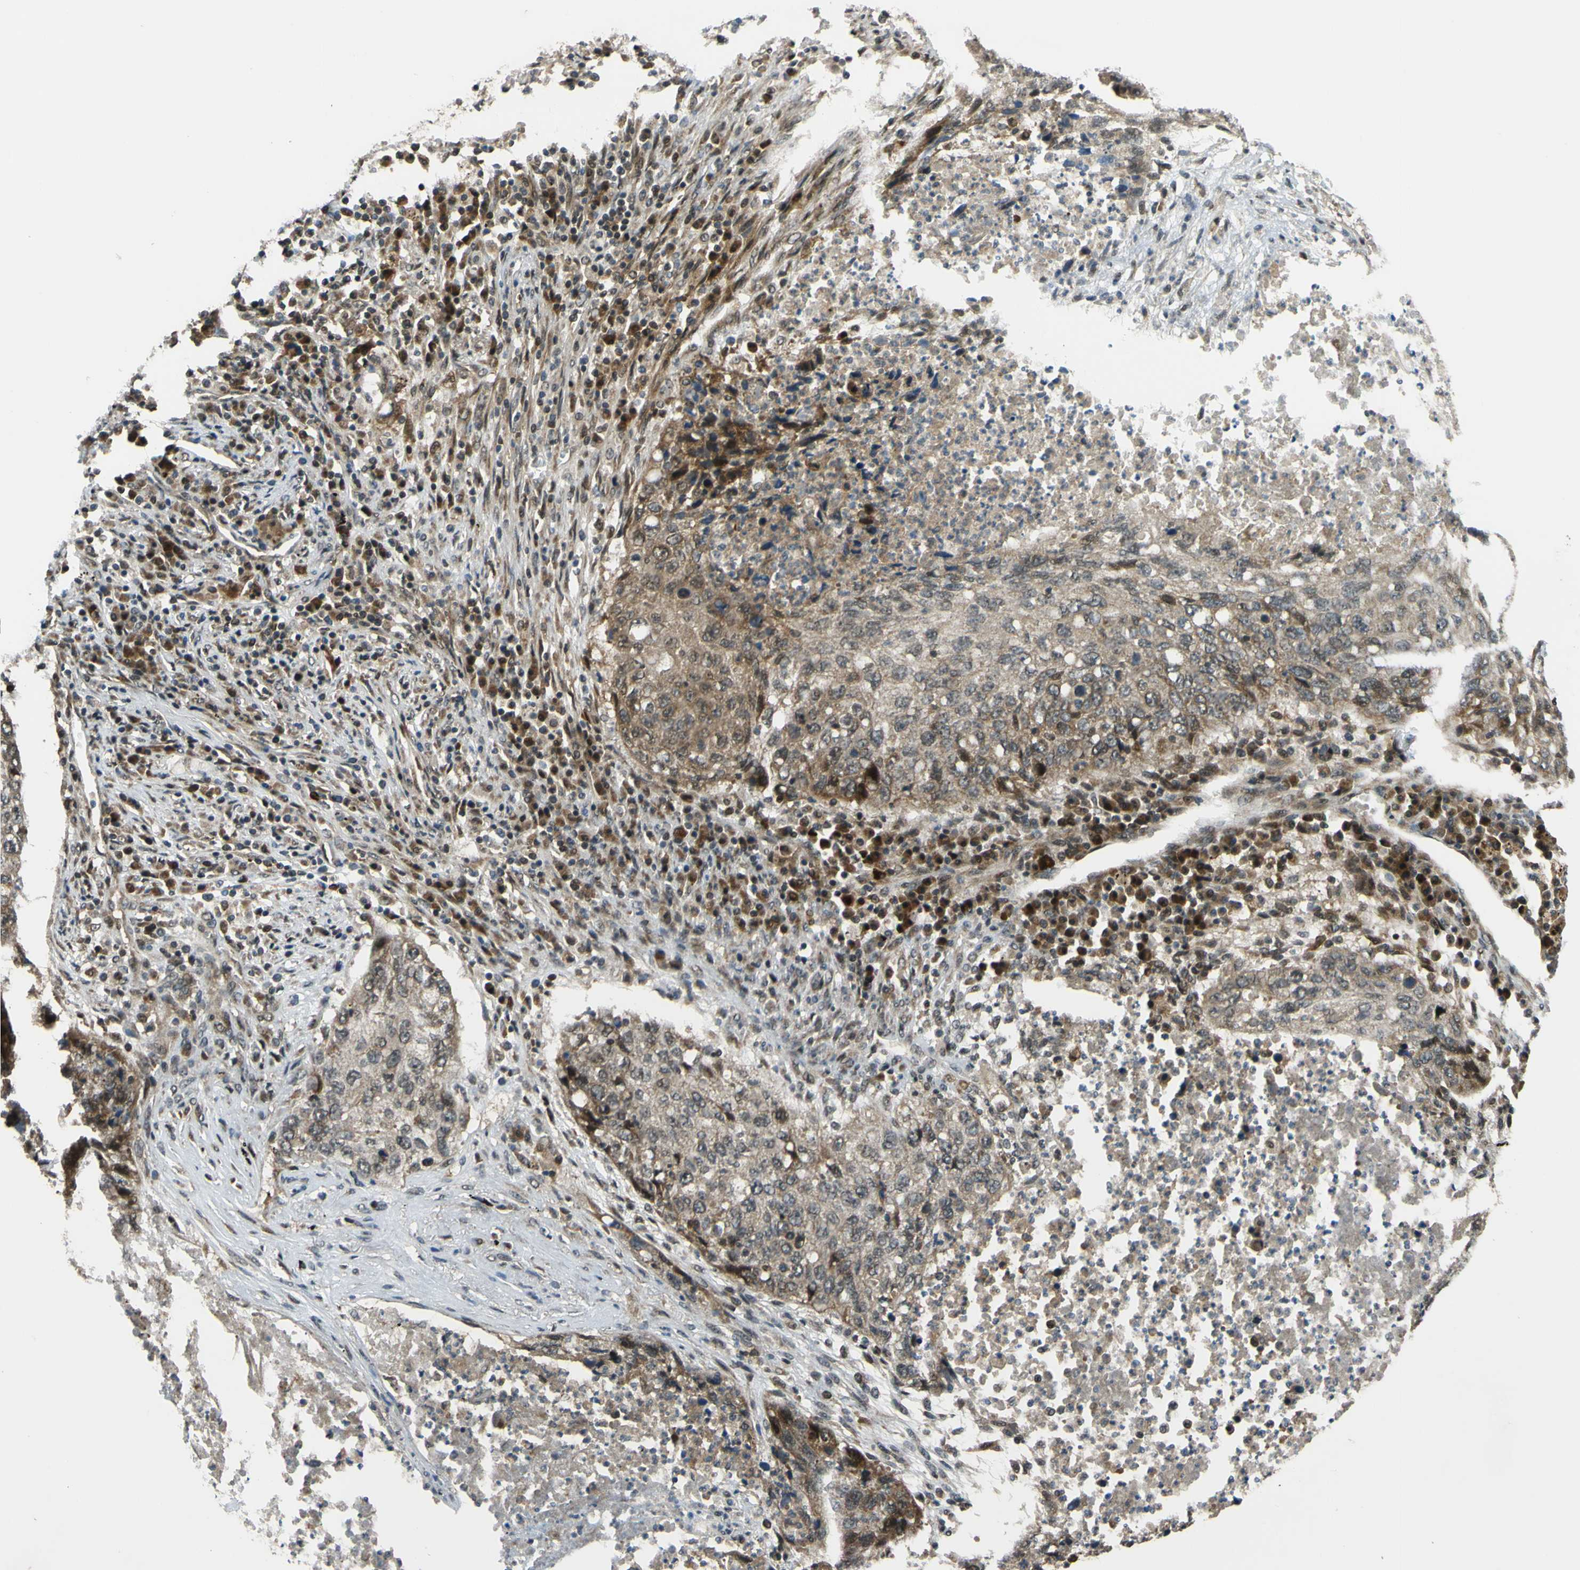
{"staining": {"intensity": "weak", "quantity": ">75%", "location": "cytoplasmic/membranous"}, "tissue": "lung cancer", "cell_type": "Tumor cells", "image_type": "cancer", "snomed": [{"axis": "morphology", "description": "Squamous cell carcinoma, NOS"}, {"axis": "topography", "description": "Lung"}], "caption": "Tumor cells display low levels of weak cytoplasmic/membranous positivity in approximately >75% of cells in human lung cancer (squamous cell carcinoma).", "gene": "ABCC8", "patient": {"sex": "female", "age": 63}}